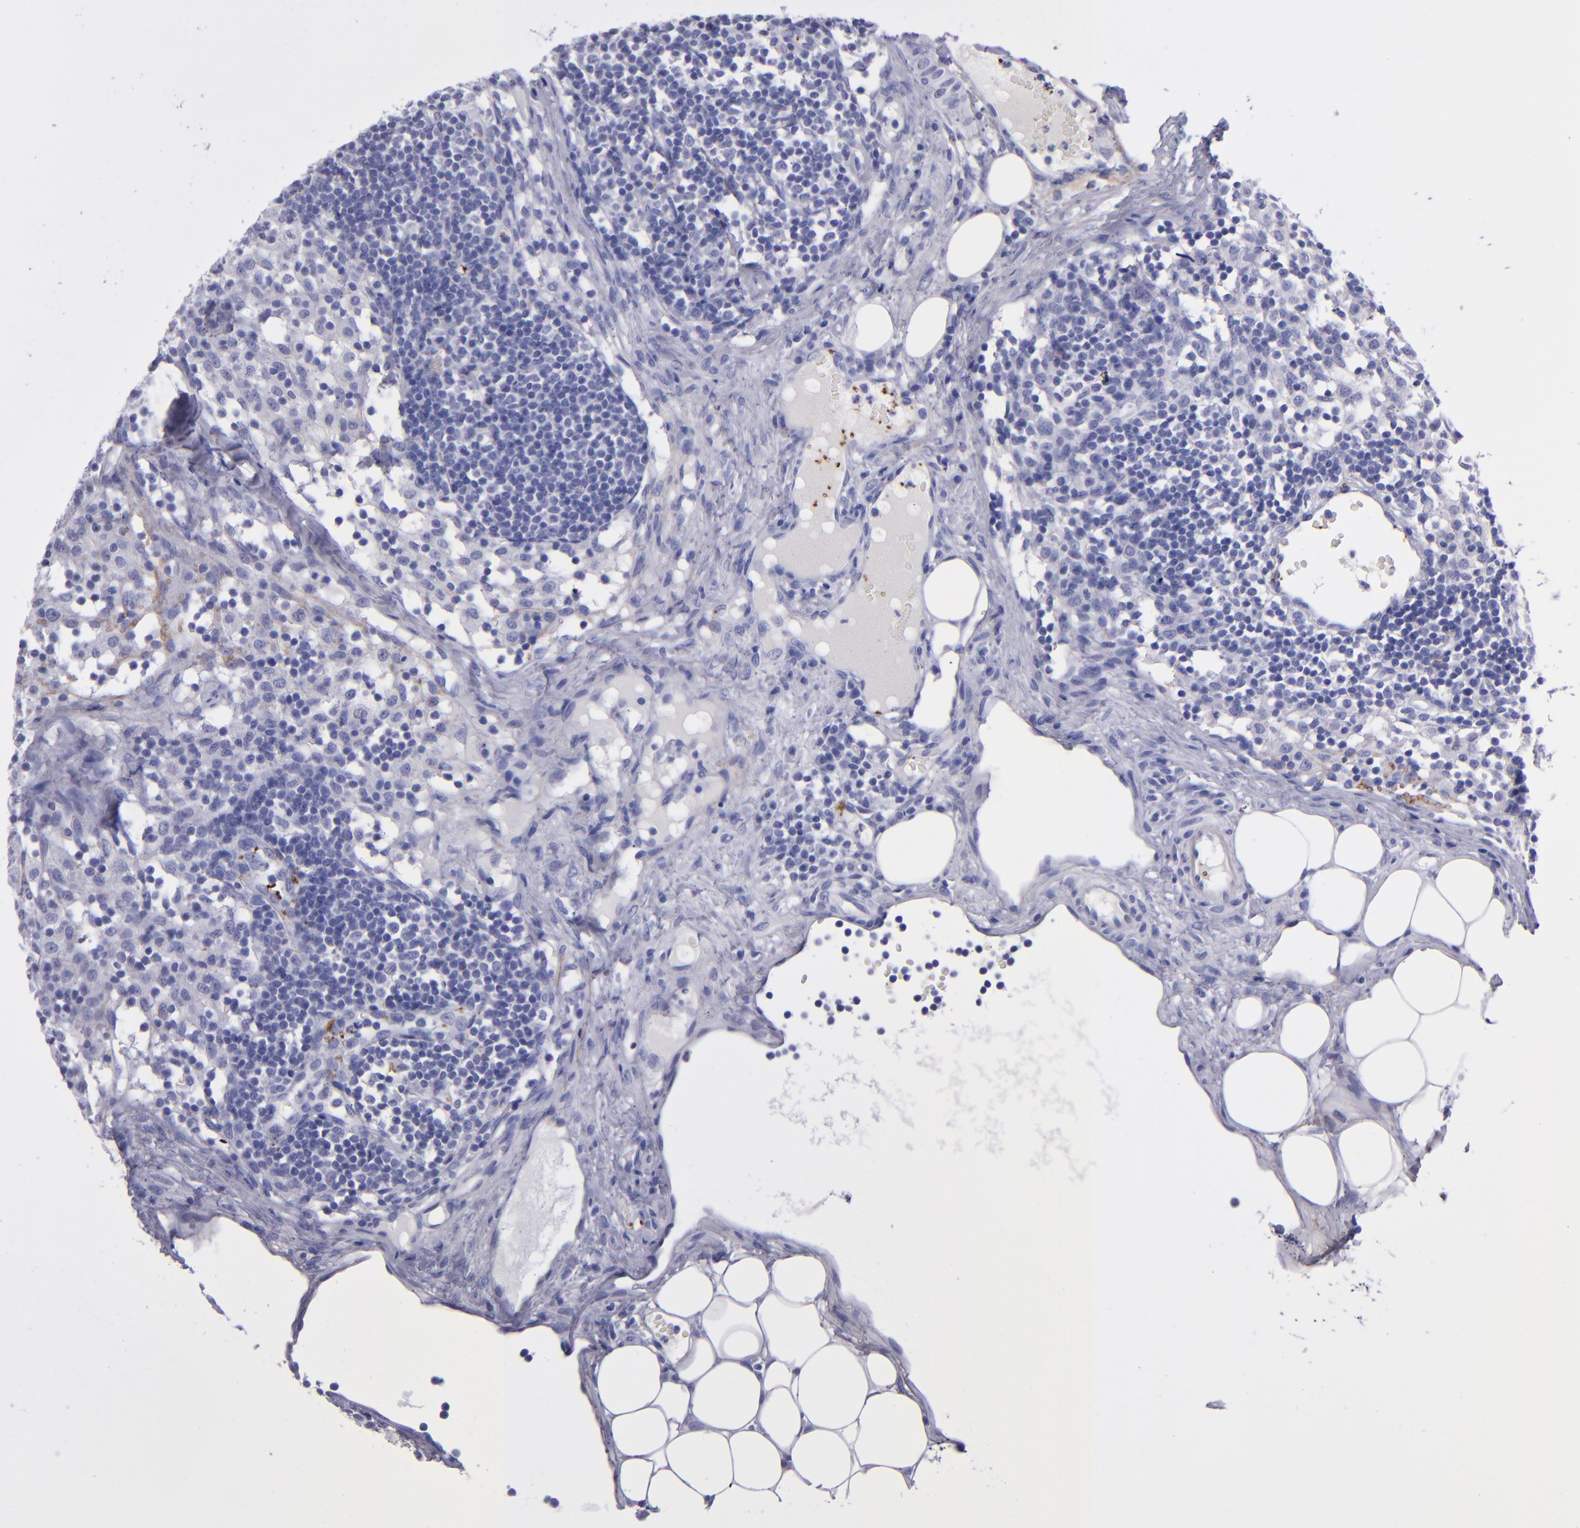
{"staining": {"intensity": "negative", "quantity": "none", "location": "none"}, "tissue": "lymph node", "cell_type": "Germinal center cells", "image_type": "normal", "snomed": [{"axis": "morphology", "description": "Normal tissue, NOS"}, {"axis": "topography", "description": "Lymph node"}], "caption": "DAB (3,3'-diaminobenzidine) immunohistochemical staining of benign human lymph node exhibits no significant positivity in germinal center cells.", "gene": "EFCAB13", "patient": {"sex": "female", "age": 42}}